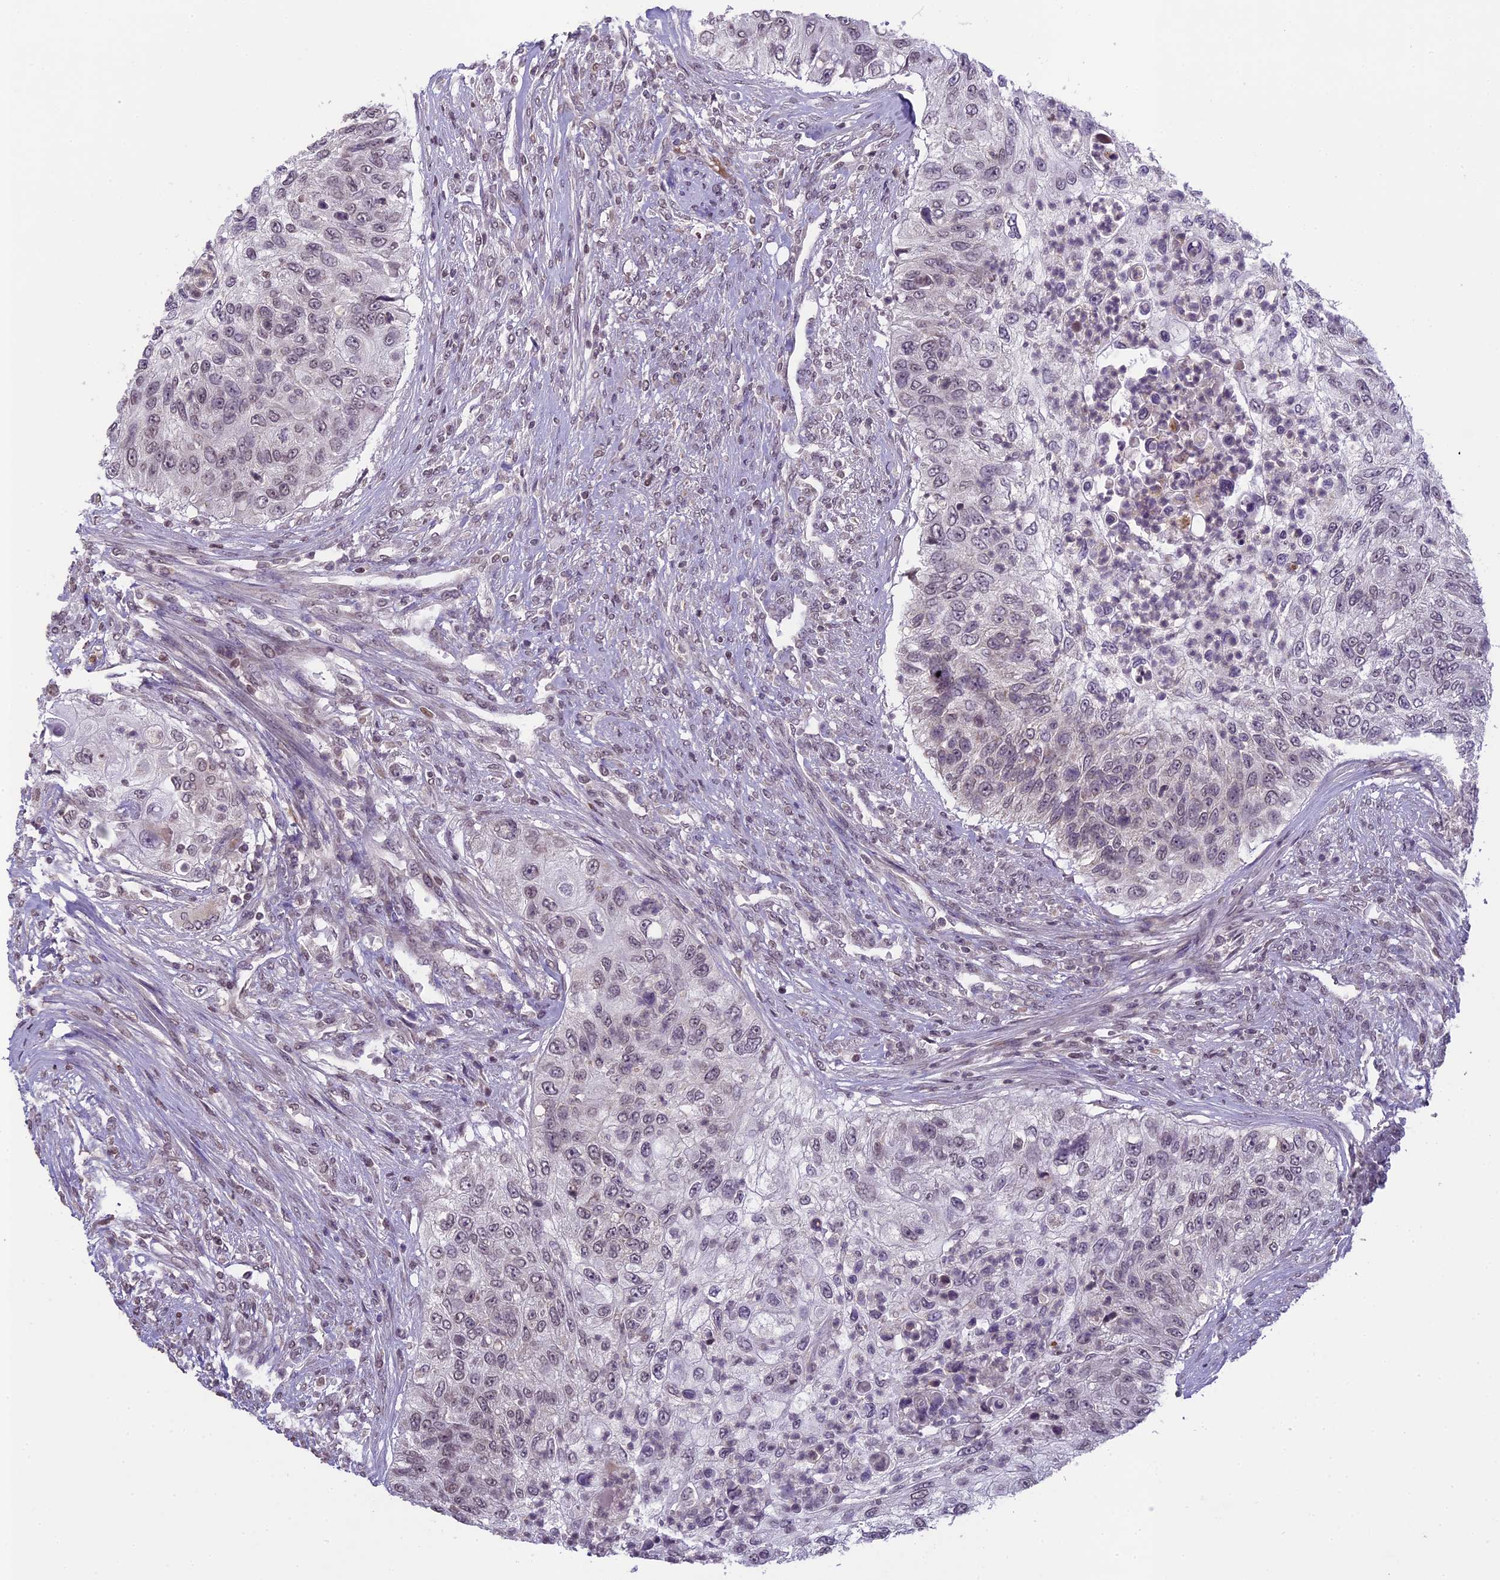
{"staining": {"intensity": "weak", "quantity": "<25%", "location": "nuclear"}, "tissue": "urothelial cancer", "cell_type": "Tumor cells", "image_type": "cancer", "snomed": [{"axis": "morphology", "description": "Urothelial carcinoma, High grade"}, {"axis": "topography", "description": "Urinary bladder"}], "caption": "Tumor cells show no significant staining in urothelial carcinoma (high-grade).", "gene": "ERG28", "patient": {"sex": "female", "age": 60}}